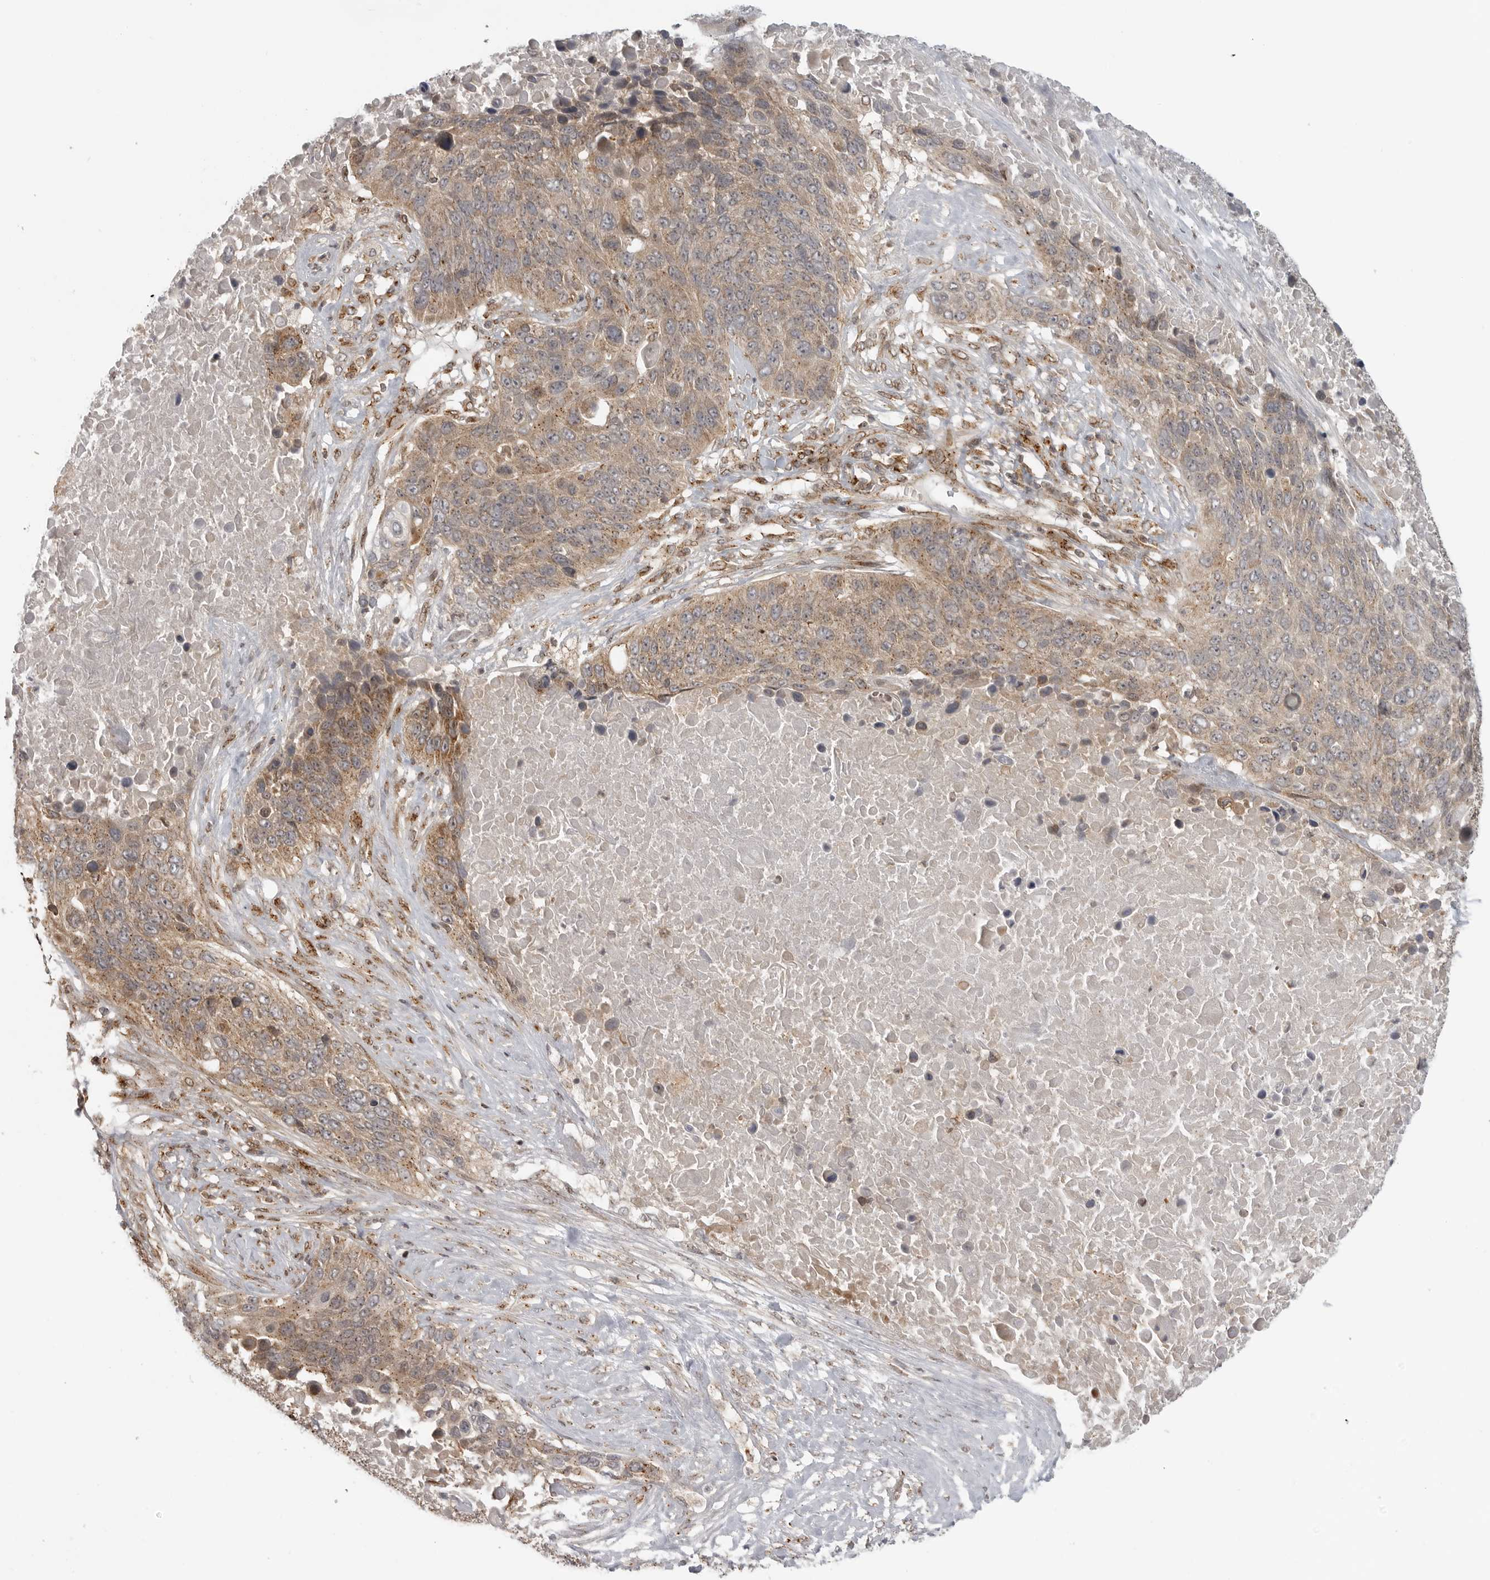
{"staining": {"intensity": "weak", "quantity": ">75%", "location": "cytoplasmic/membranous"}, "tissue": "lung cancer", "cell_type": "Tumor cells", "image_type": "cancer", "snomed": [{"axis": "morphology", "description": "Squamous cell carcinoma, NOS"}, {"axis": "topography", "description": "Lung"}], "caption": "Immunohistochemistry (IHC) histopathology image of human lung cancer stained for a protein (brown), which displays low levels of weak cytoplasmic/membranous expression in about >75% of tumor cells.", "gene": "COPA", "patient": {"sex": "male", "age": 66}}